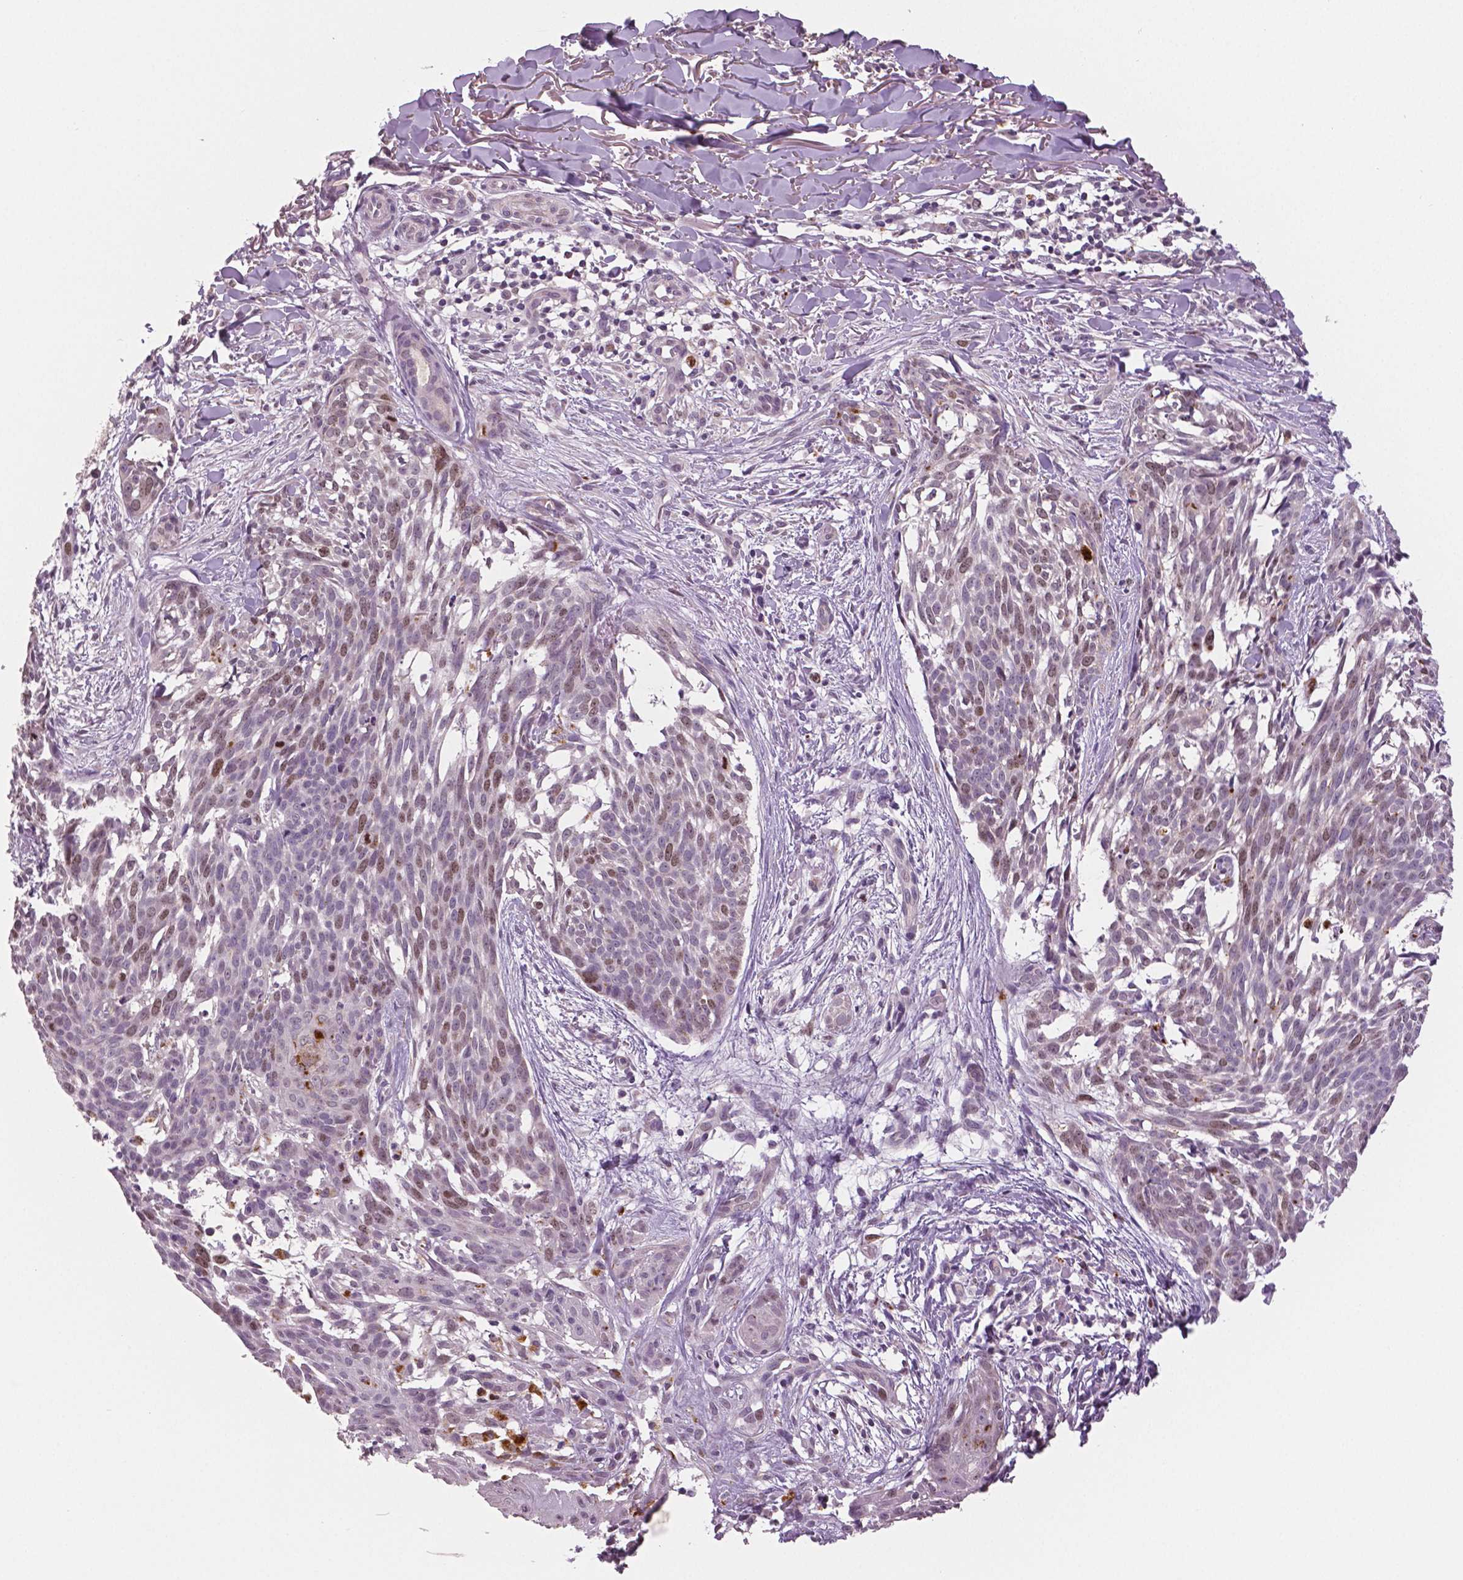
{"staining": {"intensity": "moderate", "quantity": "<25%", "location": "nuclear"}, "tissue": "skin cancer", "cell_type": "Tumor cells", "image_type": "cancer", "snomed": [{"axis": "morphology", "description": "Basal cell carcinoma"}, {"axis": "topography", "description": "Skin"}], "caption": "About <25% of tumor cells in skin cancer display moderate nuclear protein staining as visualized by brown immunohistochemical staining.", "gene": "MKI67", "patient": {"sex": "male", "age": 88}}